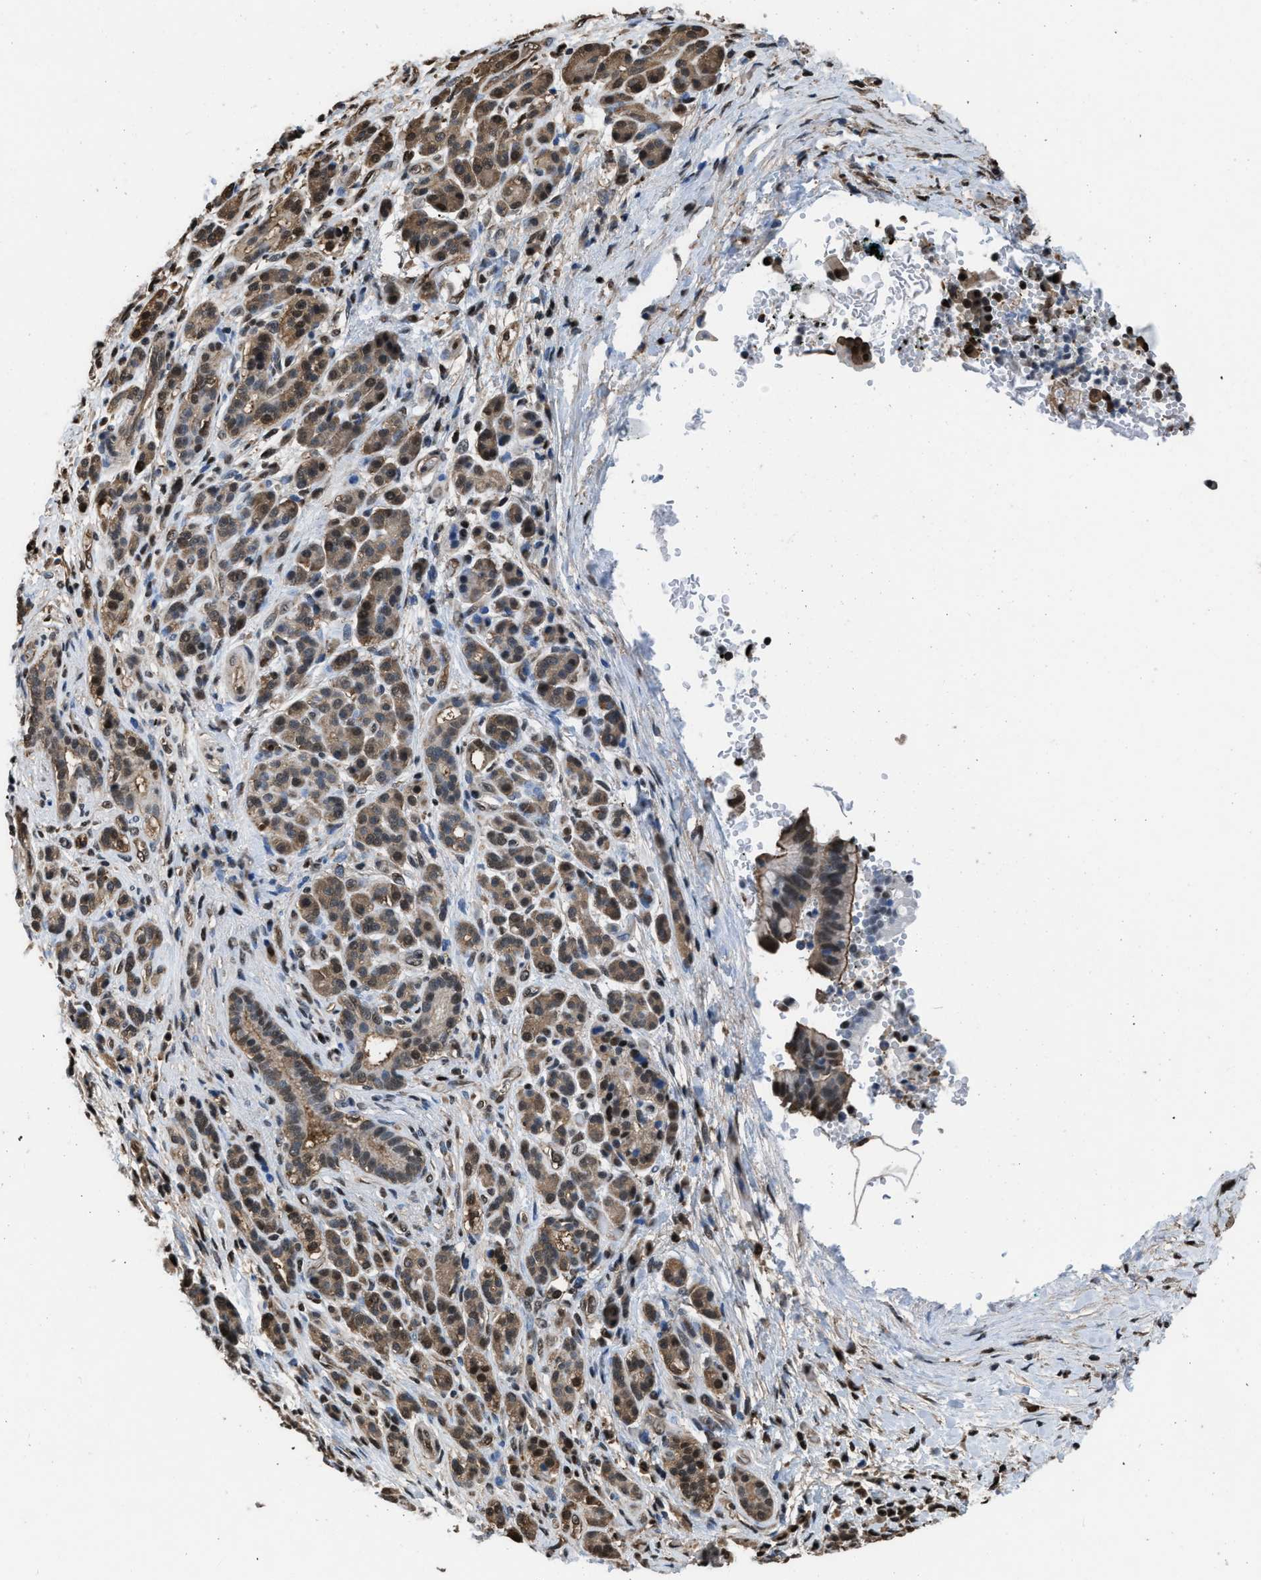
{"staining": {"intensity": "moderate", "quantity": ">75%", "location": "cytoplasmic/membranous,nuclear"}, "tissue": "pancreatic cancer", "cell_type": "Tumor cells", "image_type": "cancer", "snomed": [{"axis": "morphology", "description": "Adenocarcinoma, NOS"}, {"axis": "topography", "description": "Pancreas"}], "caption": "Immunohistochemistry (IHC) micrograph of human pancreatic cancer stained for a protein (brown), which demonstrates medium levels of moderate cytoplasmic/membranous and nuclear positivity in about >75% of tumor cells.", "gene": "FNTA", "patient": {"sex": "female", "age": 70}}